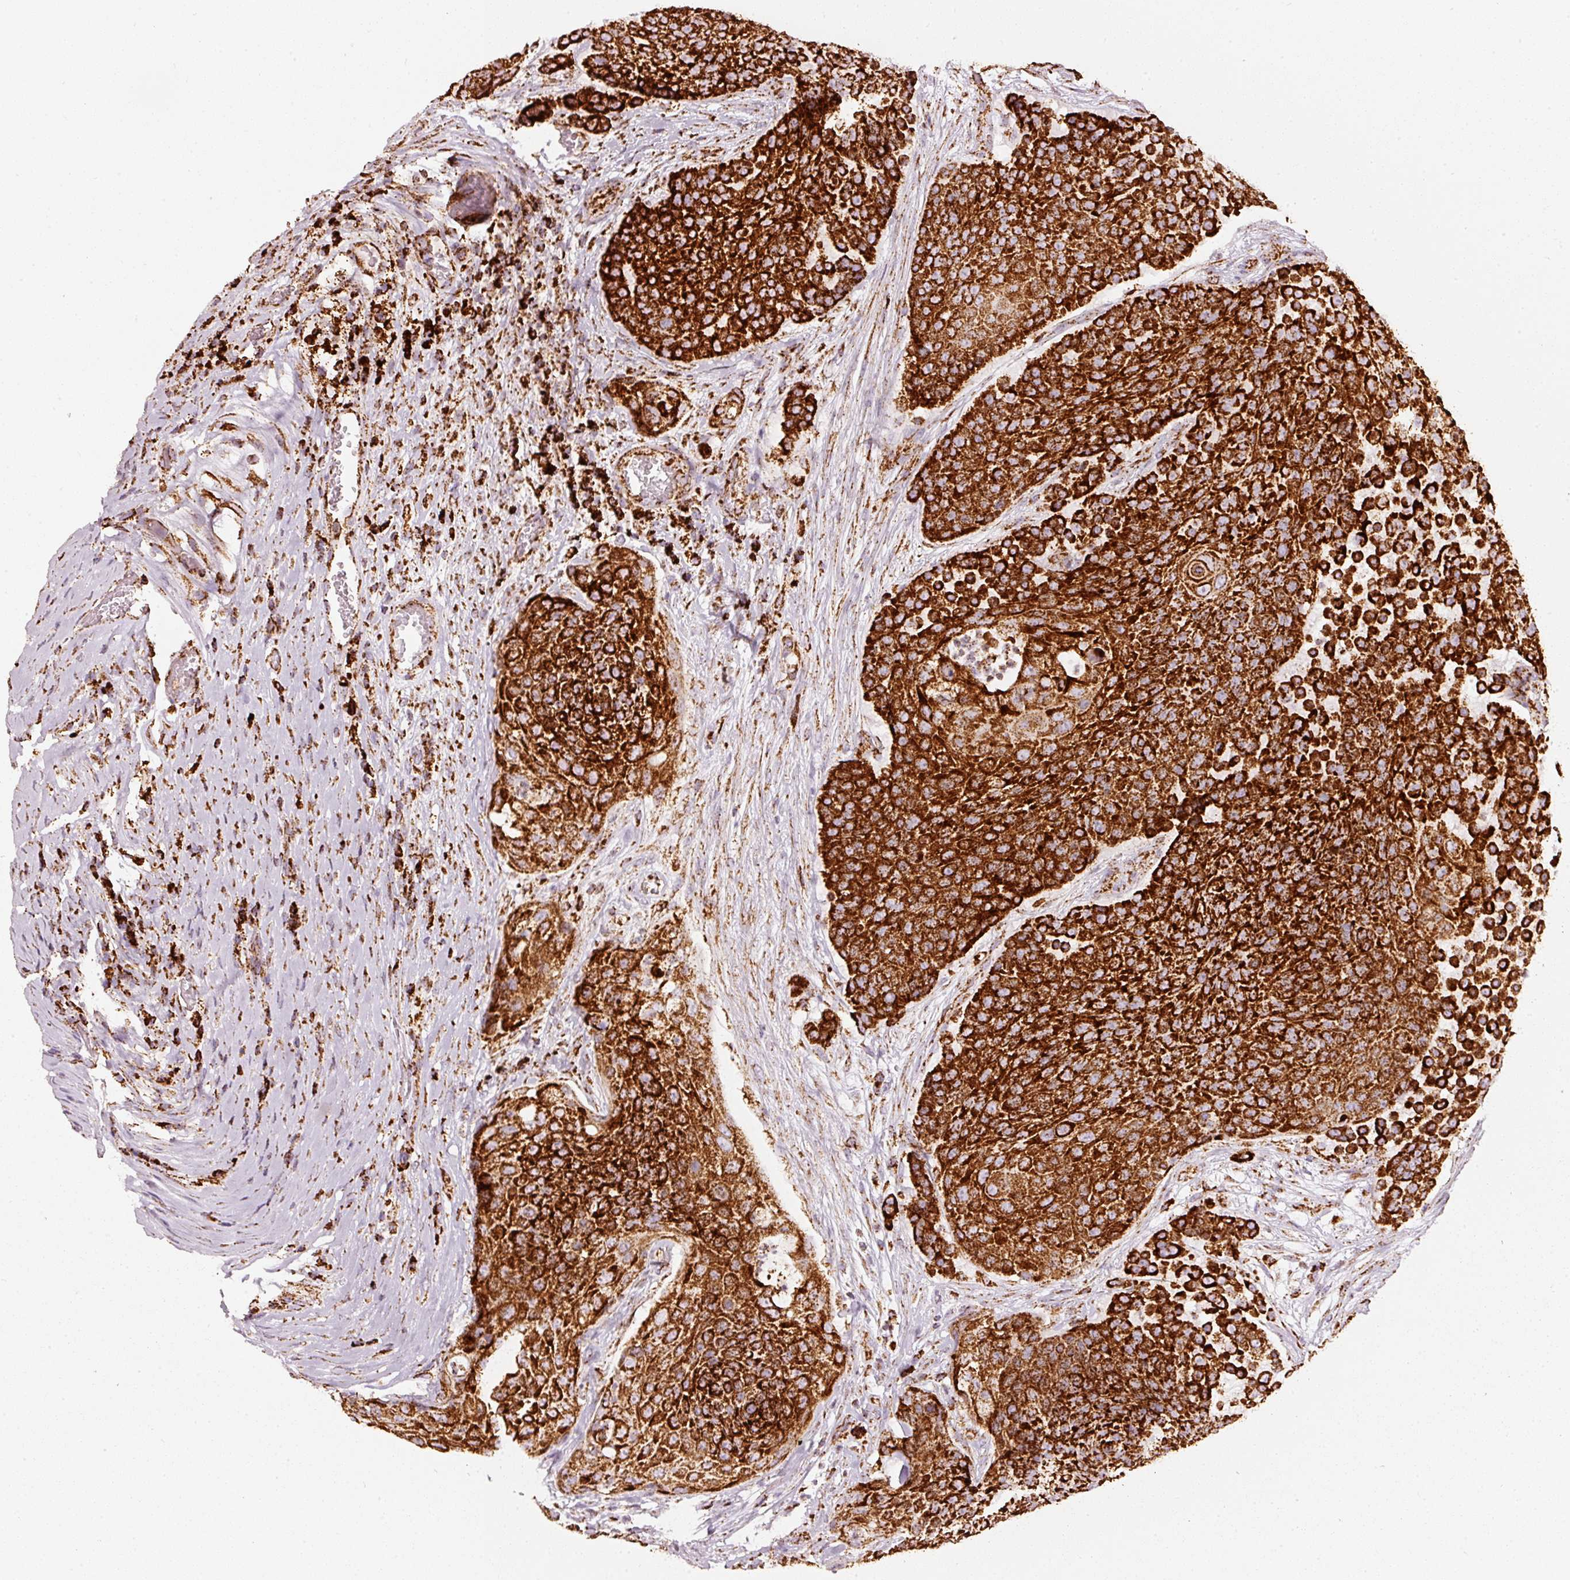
{"staining": {"intensity": "strong", "quantity": ">75%", "location": "cytoplasmic/membranous"}, "tissue": "urothelial cancer", "cell_type": "Tumor cells", "image_type": "cancer", "snomed": [{"axis": "morphology", "description": "Urothelial carcinoma, High grade"}, {"axis": "topography", "description": "Urinary bladder"}], "caption": "High-magnification brightfield microscopy of urothelial cancer stained with DAB (brown) and counterstained with hematoxylin (blue). tumor cells exhibit strong cytoplasmic/membranous expression is identified in approximately>75% of cells. (Stains: DAB (3,3'-diaminobenzidine) in brown, nuclei in blue, Microscopy: brightfield microscopy at high magnification).", "gene": "UQCRC1", "patient": {"sex": "female", "age": 63}}